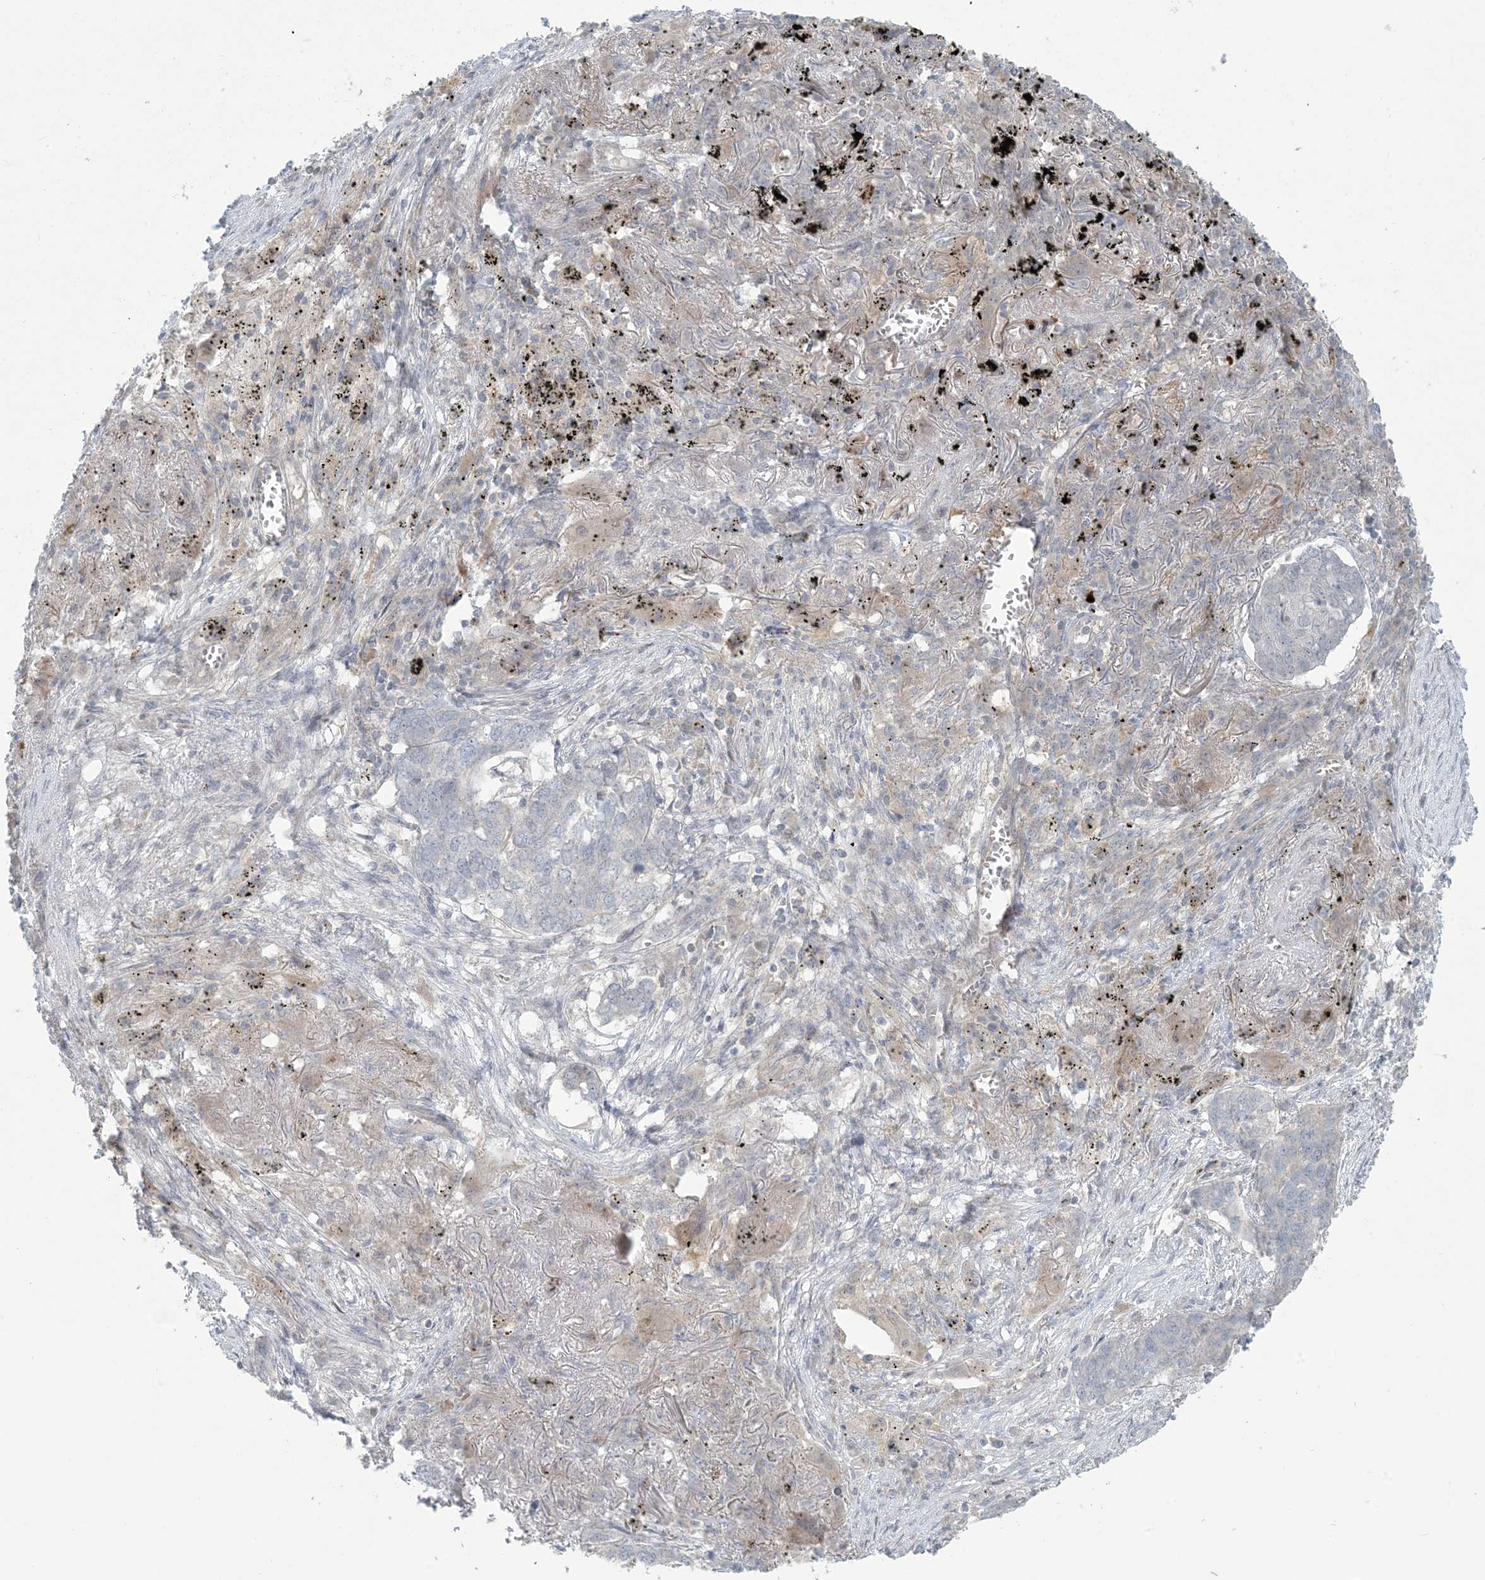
{"staining": {"intensity": "negative", "quantity": "none", "location": "none"}, "tissue": "lung cancer", "cell_type": "Tumor cells", "image_type": "cancer", "snomed": [{"axis": "morphology", "description": "Squamous cell carcinoma, NOS"}, {"axis": "topography", "description": "Lung"}], "caption": "Immunohistochemistry (IHC) histopathology image of neoplastic tissue: human lung cancer (squamous cell carcinoma) stained with DAB (3,3'-diaminobenzidine) reveals no significant protein expression in tumor cells. (DAB immunohistochemistry visualized using brightfield microscopy, high magnification).", "gene": "NRBP2", "patient": {"sex": "female", "age": 63}}